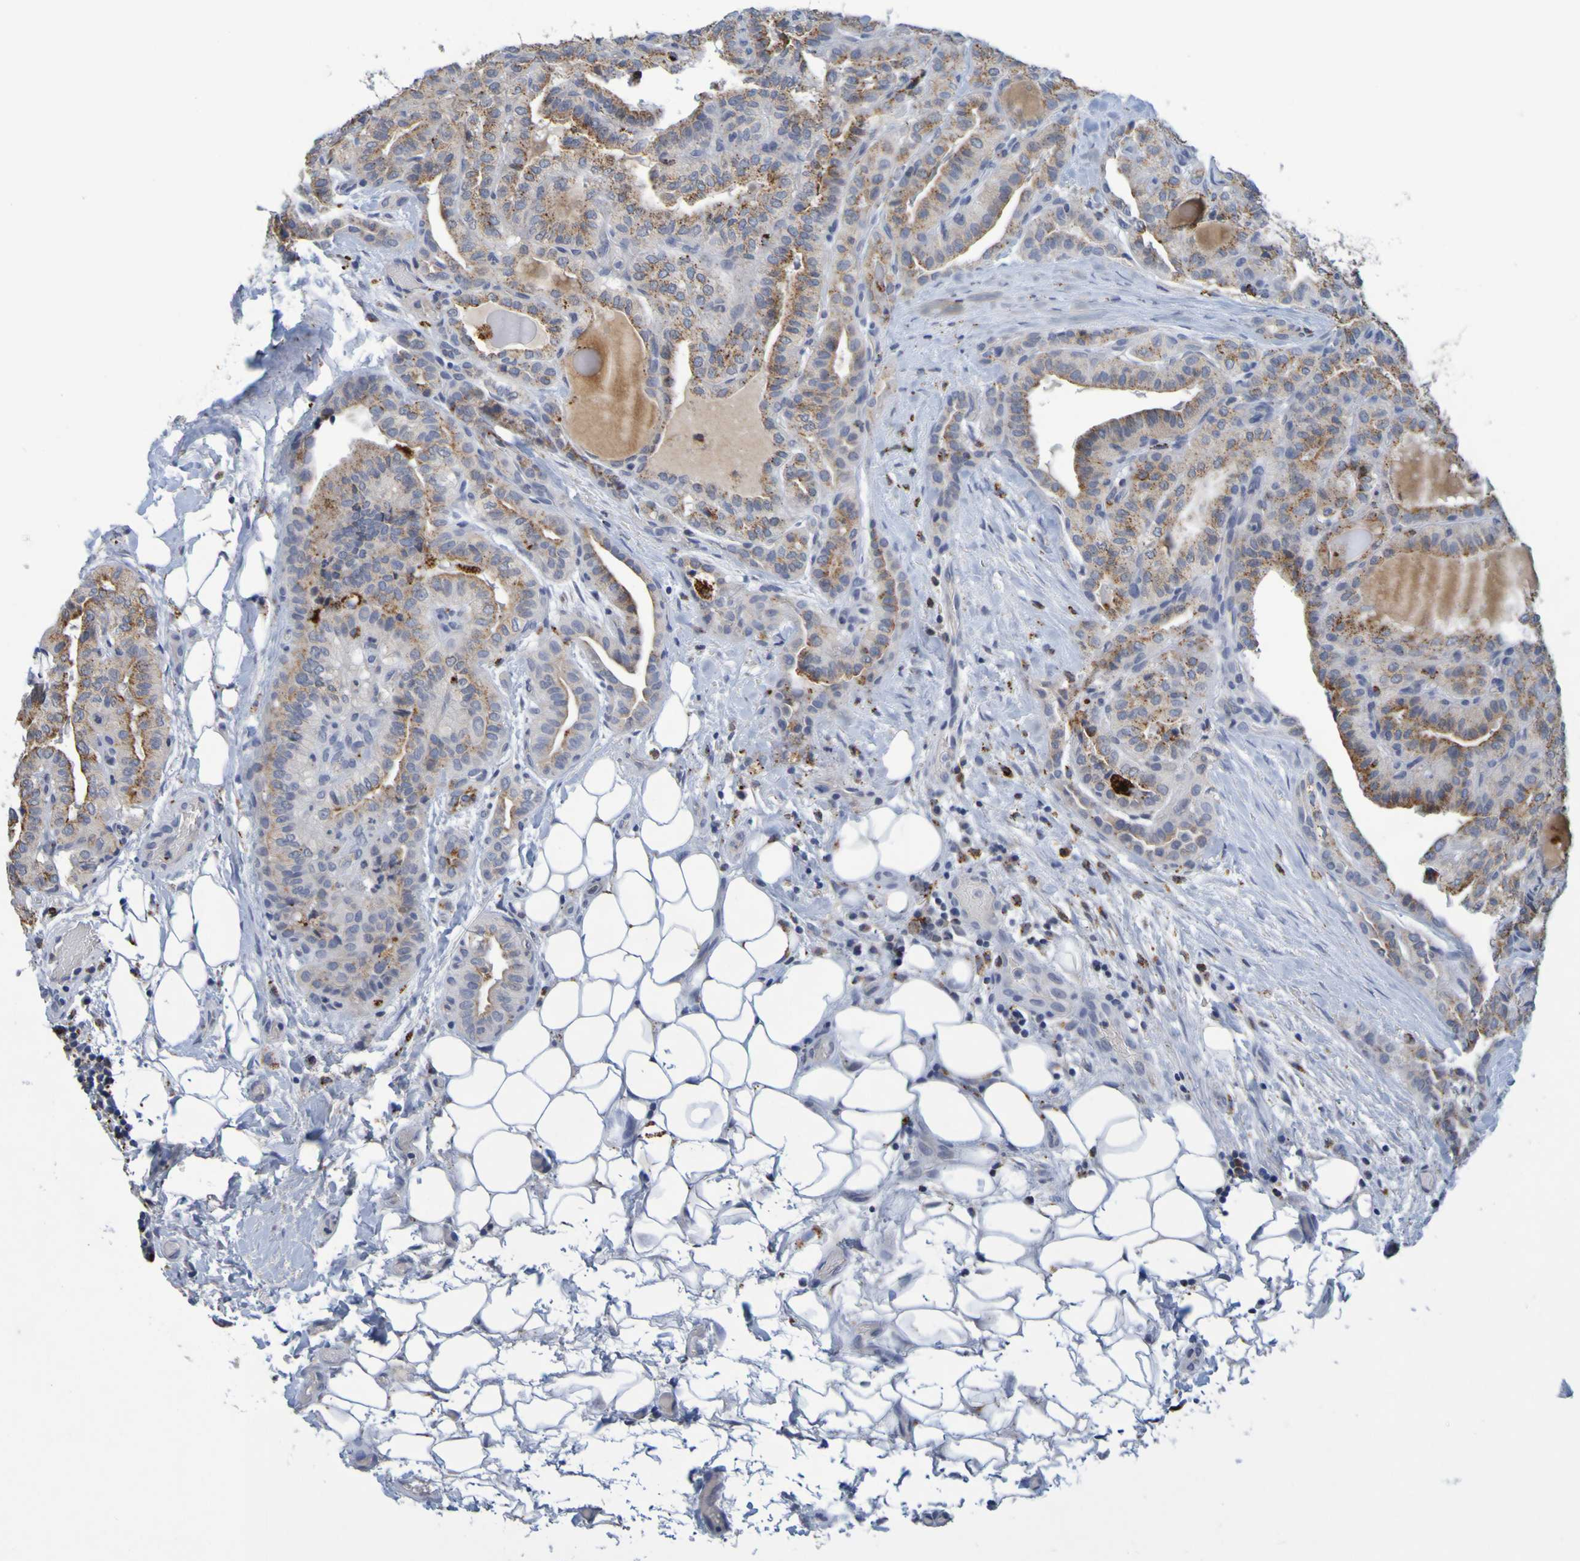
{"staining": {"intensity": "moderate", "quantity": "25%-75%", "location": "cytoplasmic/membranous"}, "tissue": "thyroid cancer", "cell_type": "Tumor cells", "image_type": "cancer", "snomed": [{"axis": "morphology", "description": "Papillary adenocarcinoma, NOS"}, {"axis": "topography", "description": "Thyroid gland"}], "caption": "Tumor cells reveal medium levels of moderate cytoplasmic/membranous expression in approximately 25%-75% of cells in human papillary adenocarcinoma (thyroid). (DAB IHC with brightfield microscopy, high magnification).", "gene": "TPH1", "patient": {"sex": "male", "age": 77}}